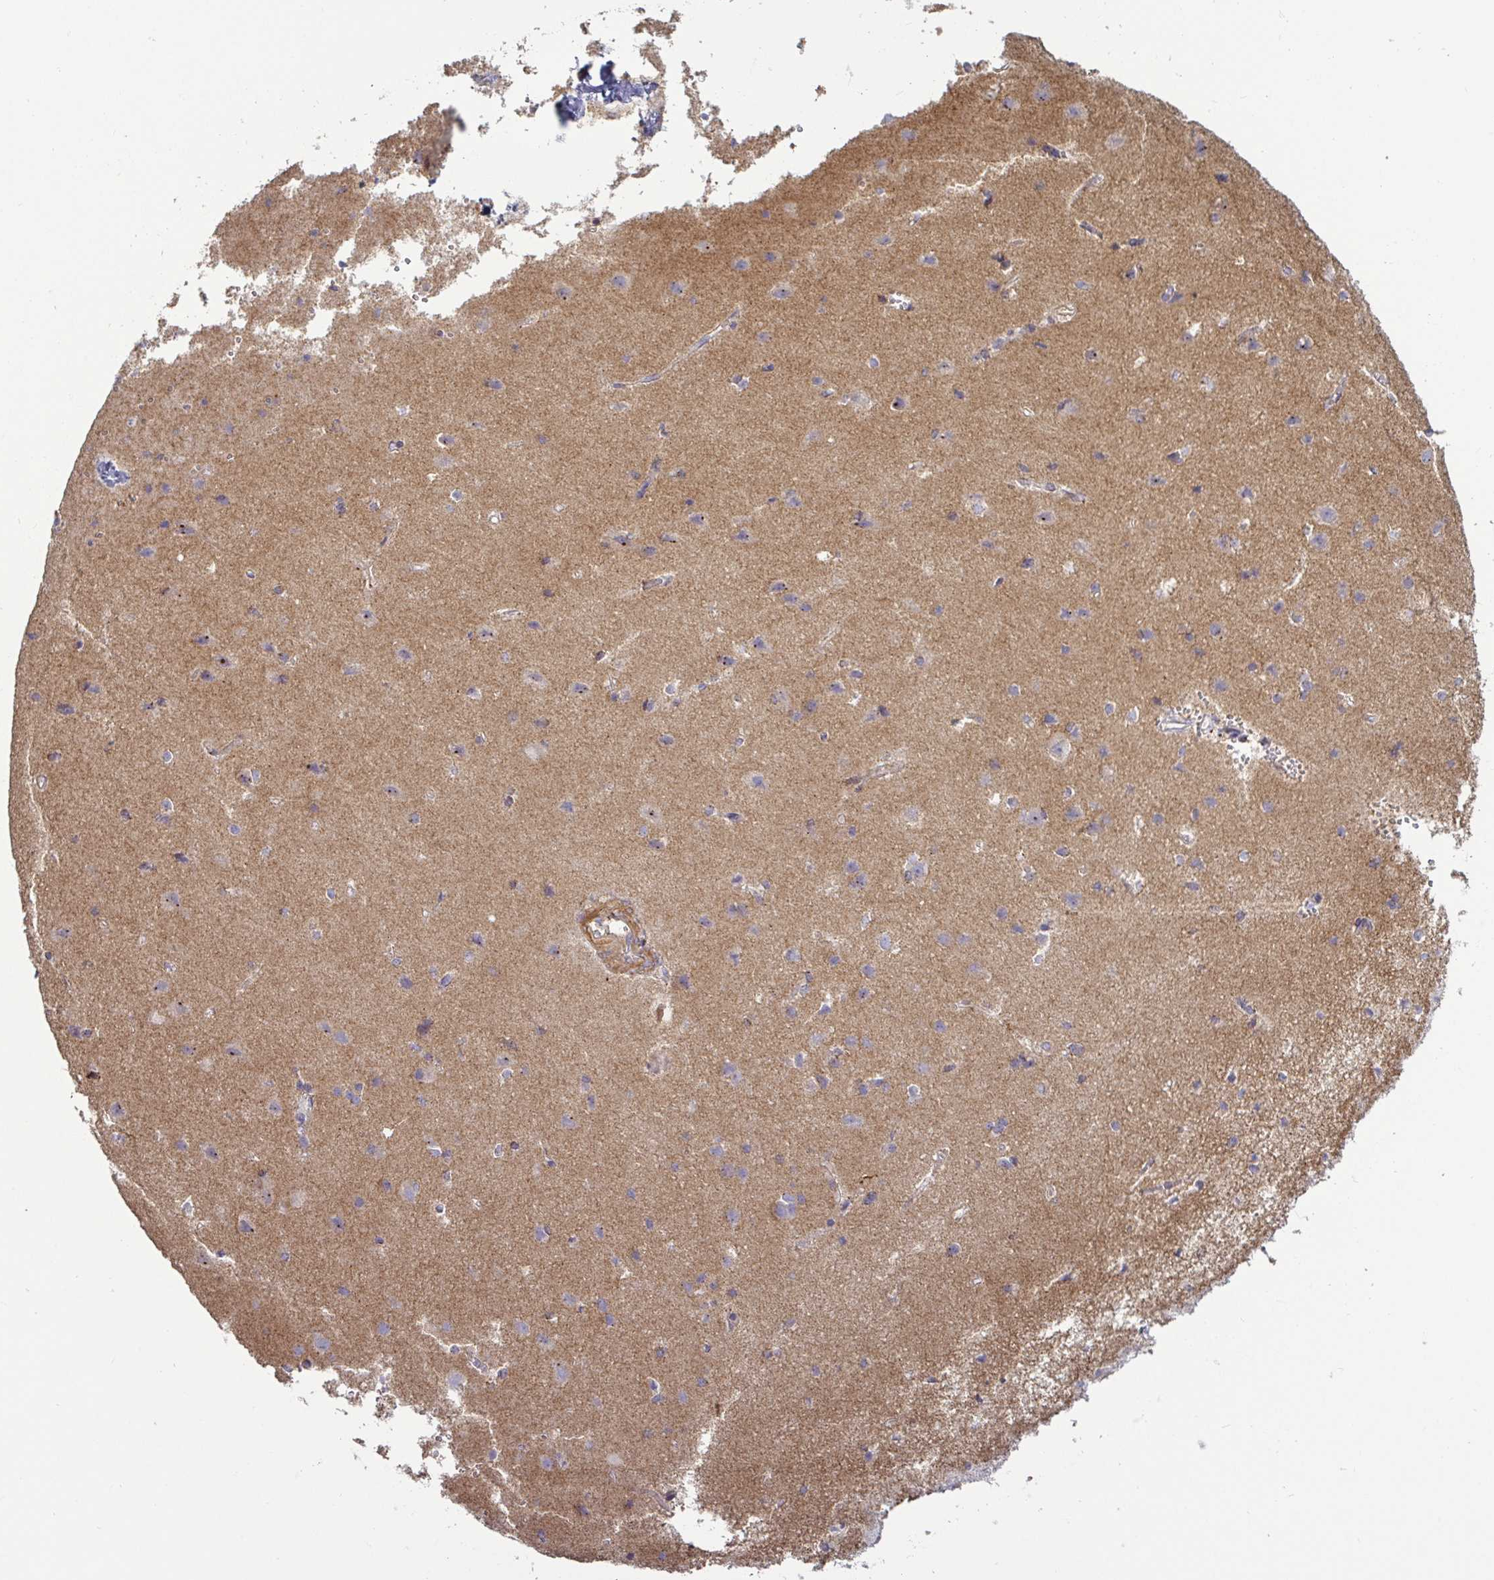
{"staining": {"intensity": "moderate", "quantity": "<25%", "location": "cytoplasmic/membranous"}, "tissue": "cerebral cortex", "cell_type": "Endothelial cells", "image_type": "normal", "snomed": [{"axis": "morphology", "description": "Normal tissue, NOS"}, {"axis": "topography", "description": "Cerebral cortex"}], "caption": "DAB (3,3'-diaminobenzidine) immunohistochemical staining of normal human cerebral cortex exhibits moderate cytoplasmic/membranous protein staining in about <25% of endothelial cells.", "gene": "SPRY1", "patient": {"sex": "male", "age": 37}}